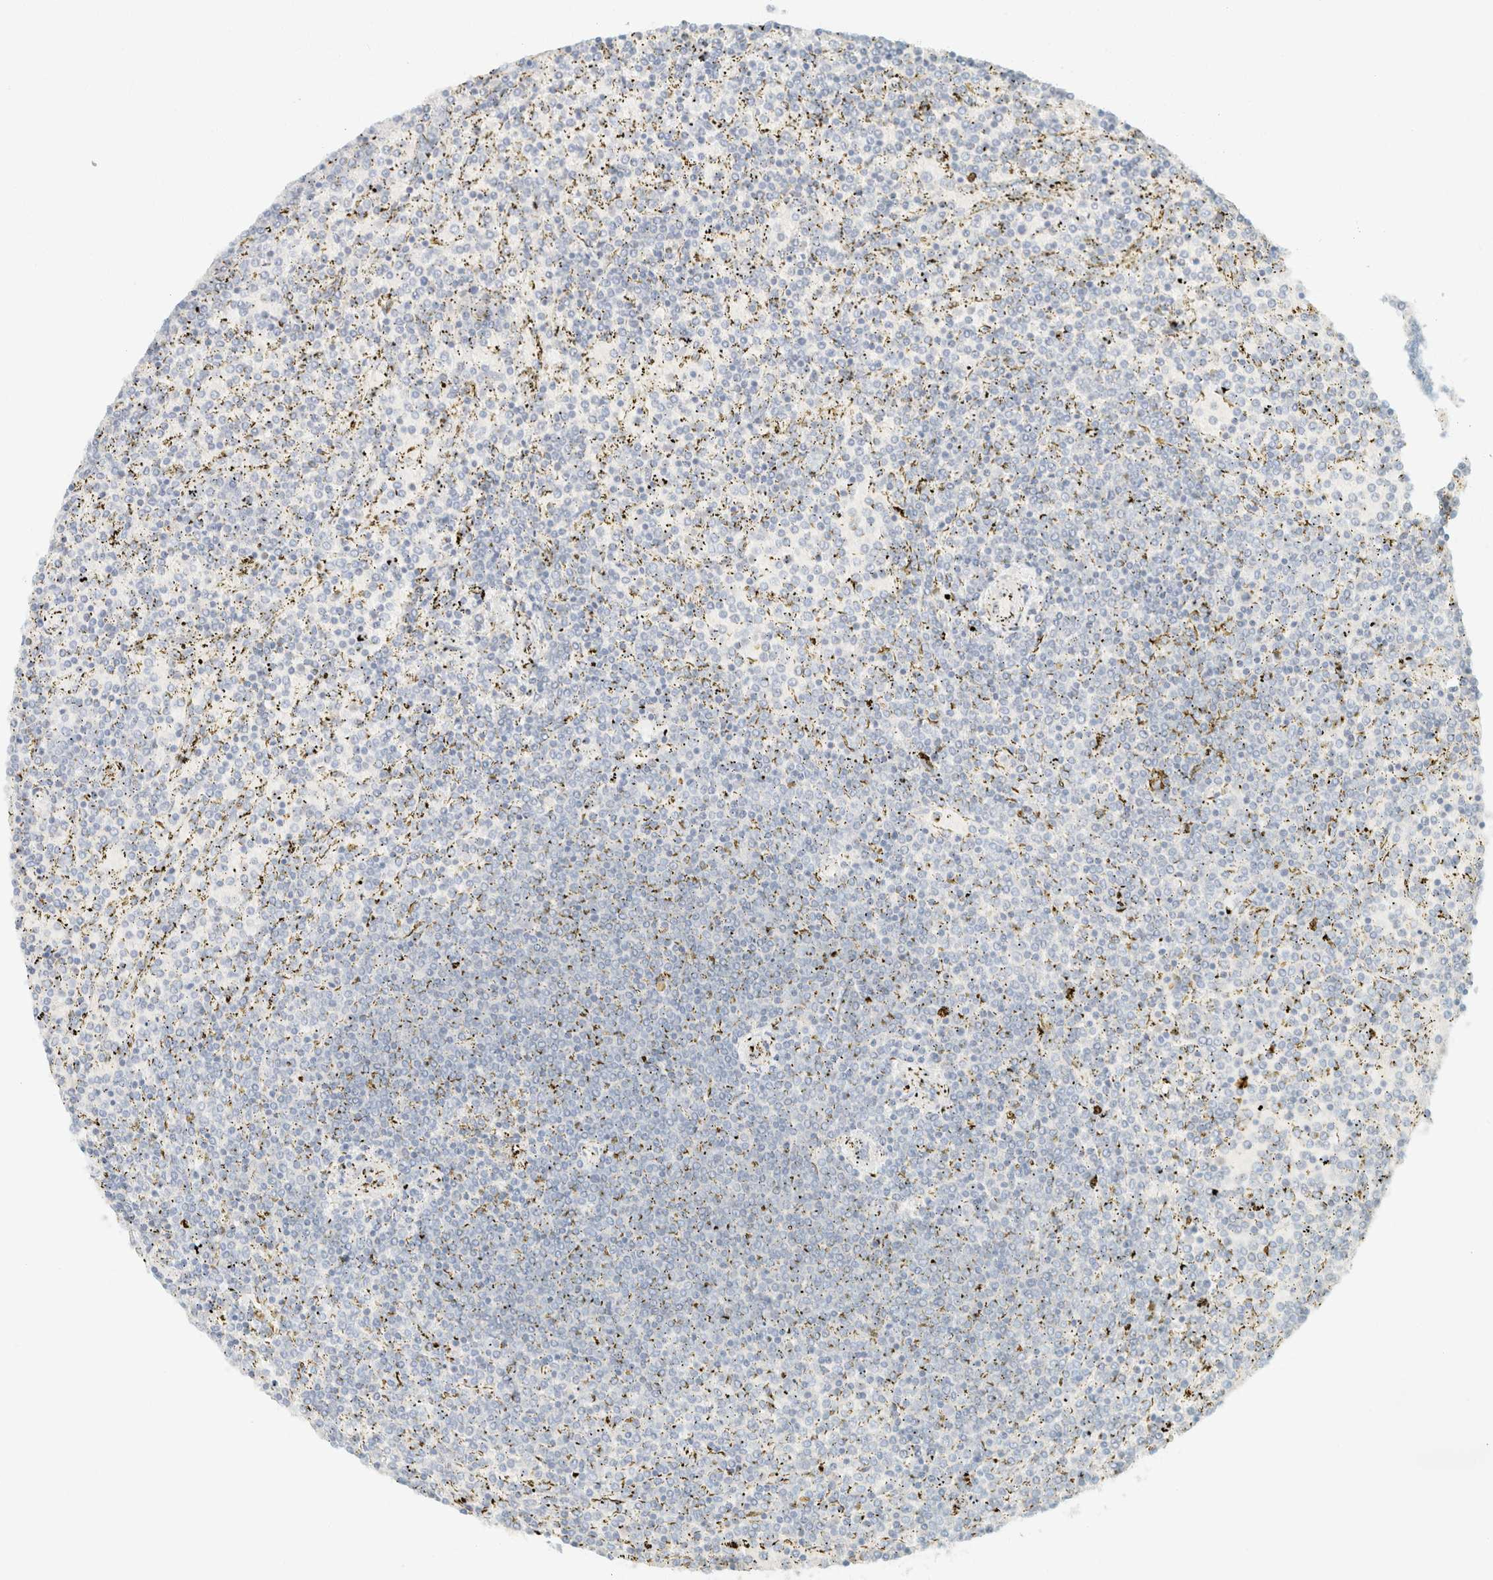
{"staining": {"intensity": "negative", "quantity": "none", "location": "none"}, "tissue": "lymphoma", "cell_type": "Tumor cells", "image_type": "cancer", "snomed": [{"axis": "morphology", "description": "Malignant lymphoma, non-Hodgkin's type, Low grade"}, {"axis": "topography", "description": "Spleen"}], "caption": "Immunohistochemistry (IHC) of human low-grade malignant lymphoma, non-Hodgkin's type exhibits no expression in tumor cells.", "gene": "GPA33", "patient": {"sex": "female", "age": 77}}